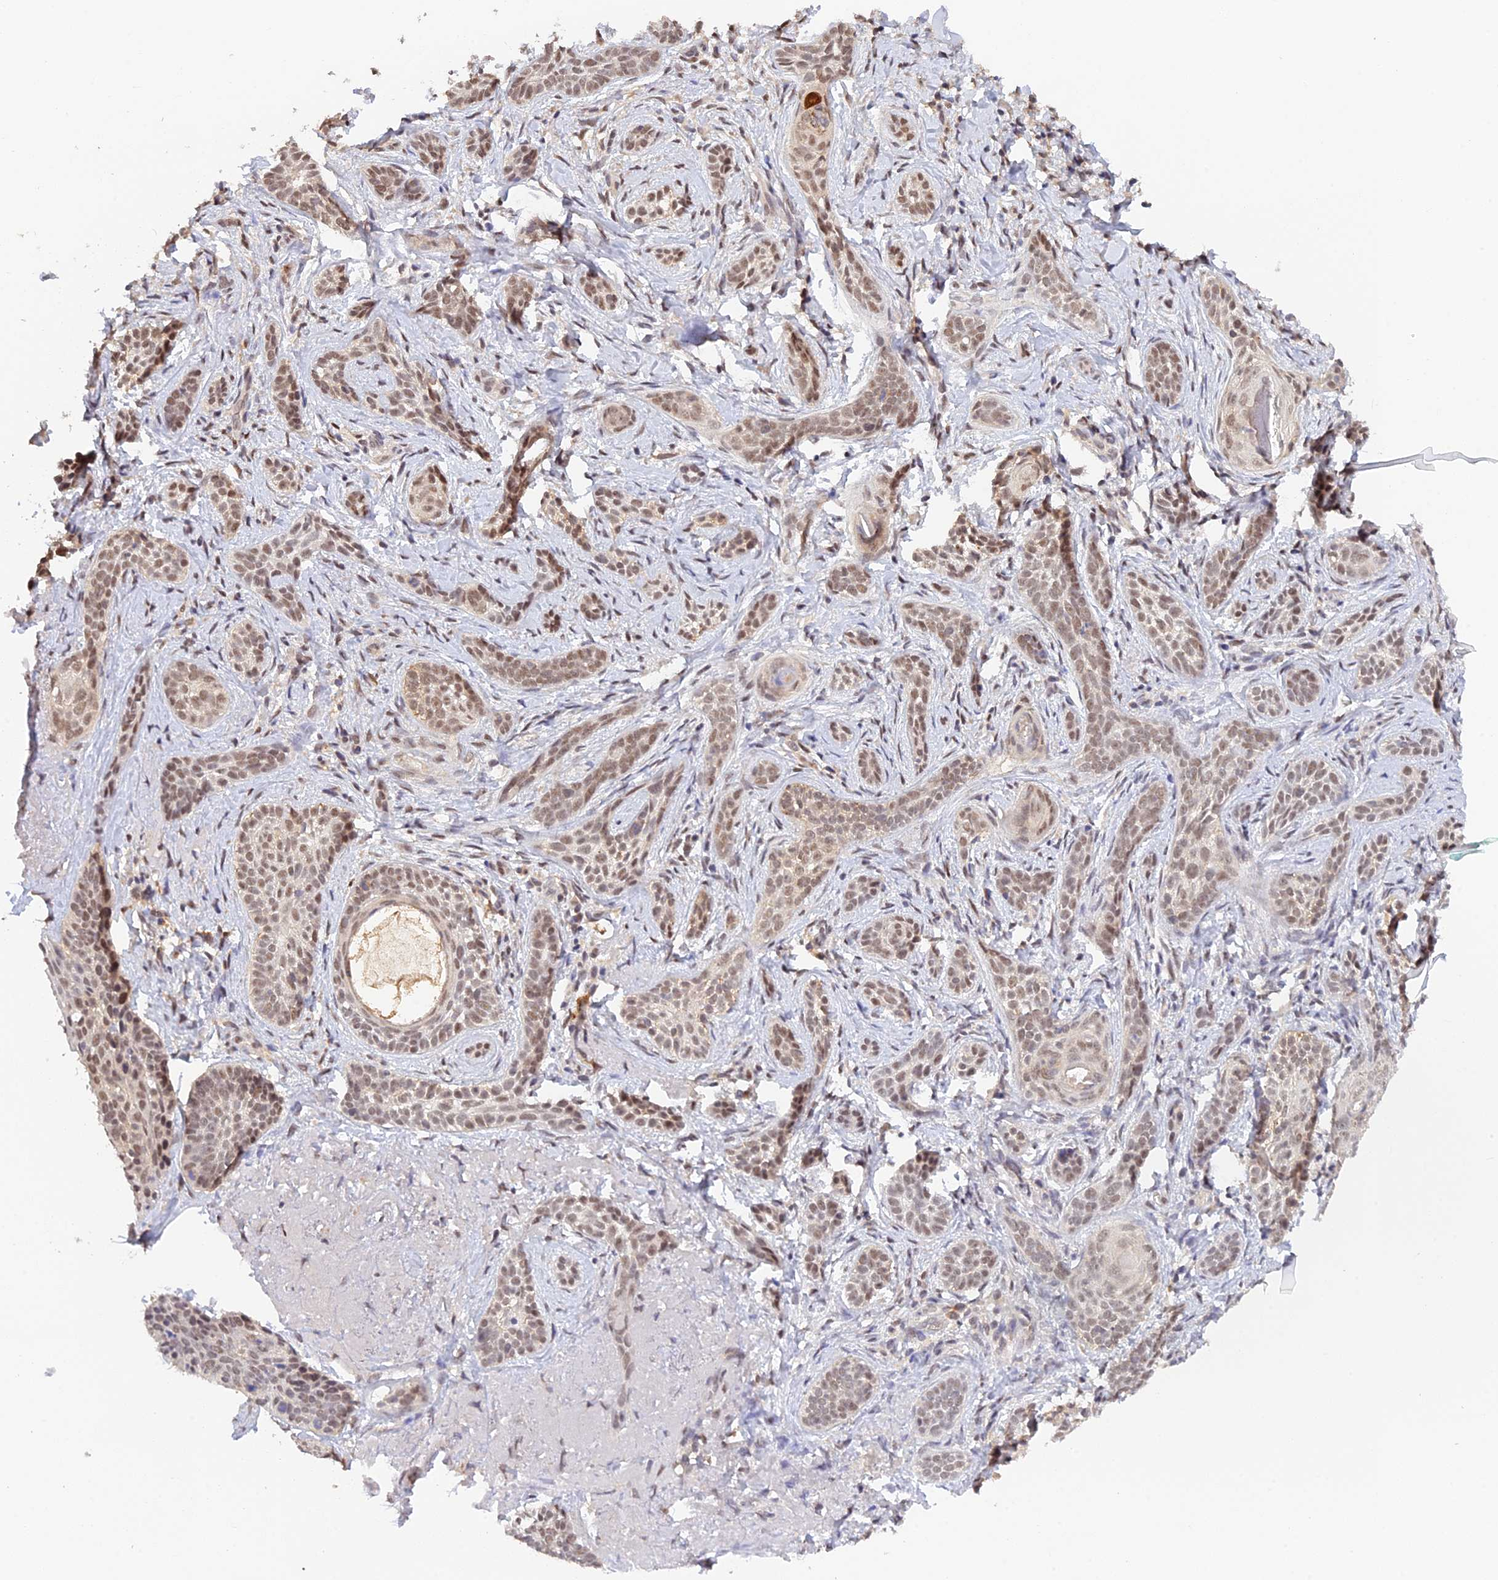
{"staining": {"intensity": "weak", "quantity": ">75%", "location": "nuclear"}, "tissue": "skin cancer", "cell_type": "Tumor cells", "image_type": "cancer", "snomed": [{"axis": "morphology", "description": "Basal cell carcinoma"}, {"axis": "topography", "description": "Skin"}], "caption": "This histopathology image demonstrates immunohistochemistry staining of skin cancer, with low weak nuclear expression in approximately >75% of tumor cells.", "gene": "ZNF436", "patient": {"sex": "male", "age": 71}}